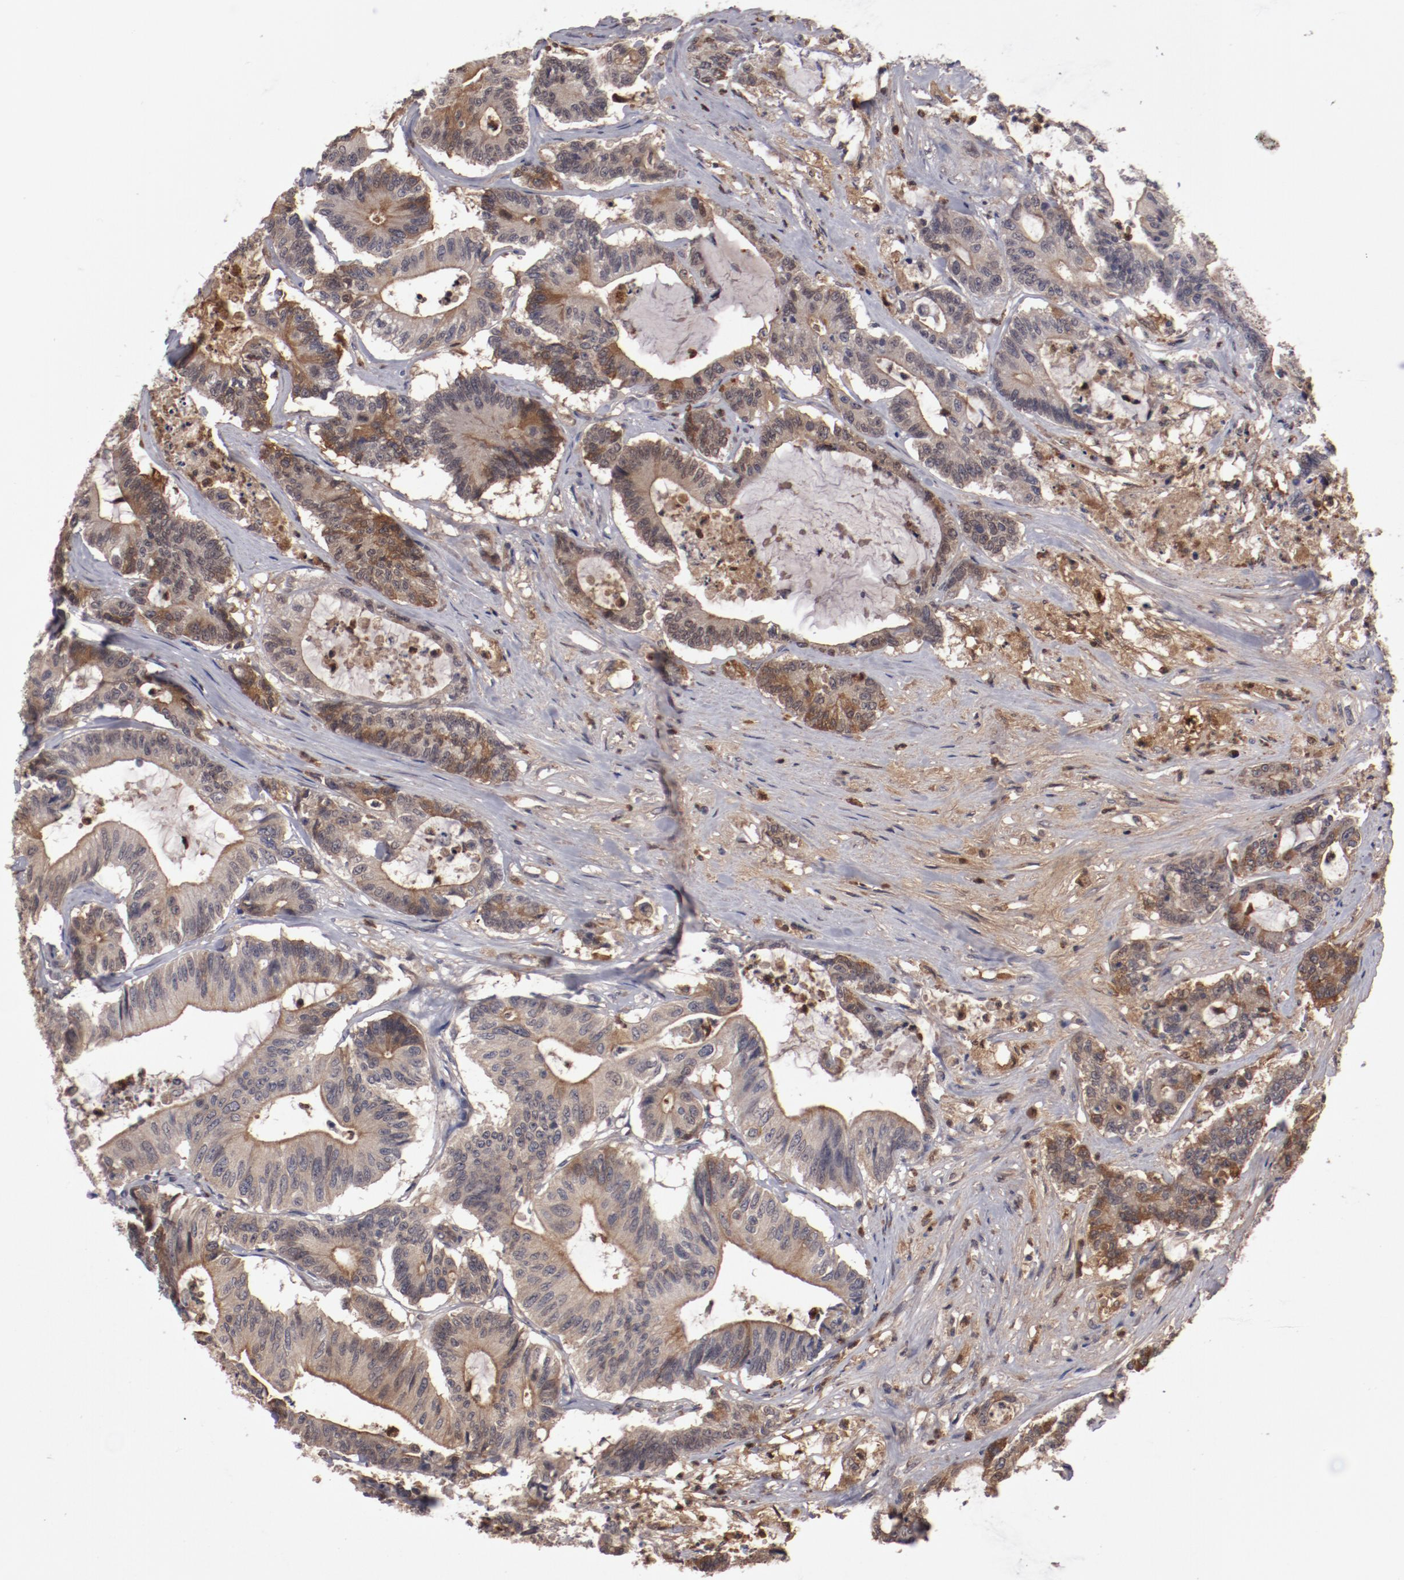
{"staining": {"intensity": "moderate", "quantity": ">75%", "location": "cytoplasmic/membranous"}, "tissue": "colorectal cancer", "cell_type": "Tumor cells", "image_type": "cancer", "snomed": [{"axis": "morphology", "description": "Adenocarcinoma, NOS"}, {"axis": "topography", "description": "Colon"}], "caption": "Colorectal cancer tissue displays moderate cytoplasmic/membranous expression in about >75% of tumor cells", "gene": "SERPINA7", "patient": {"sex": "female", "age": 84}}